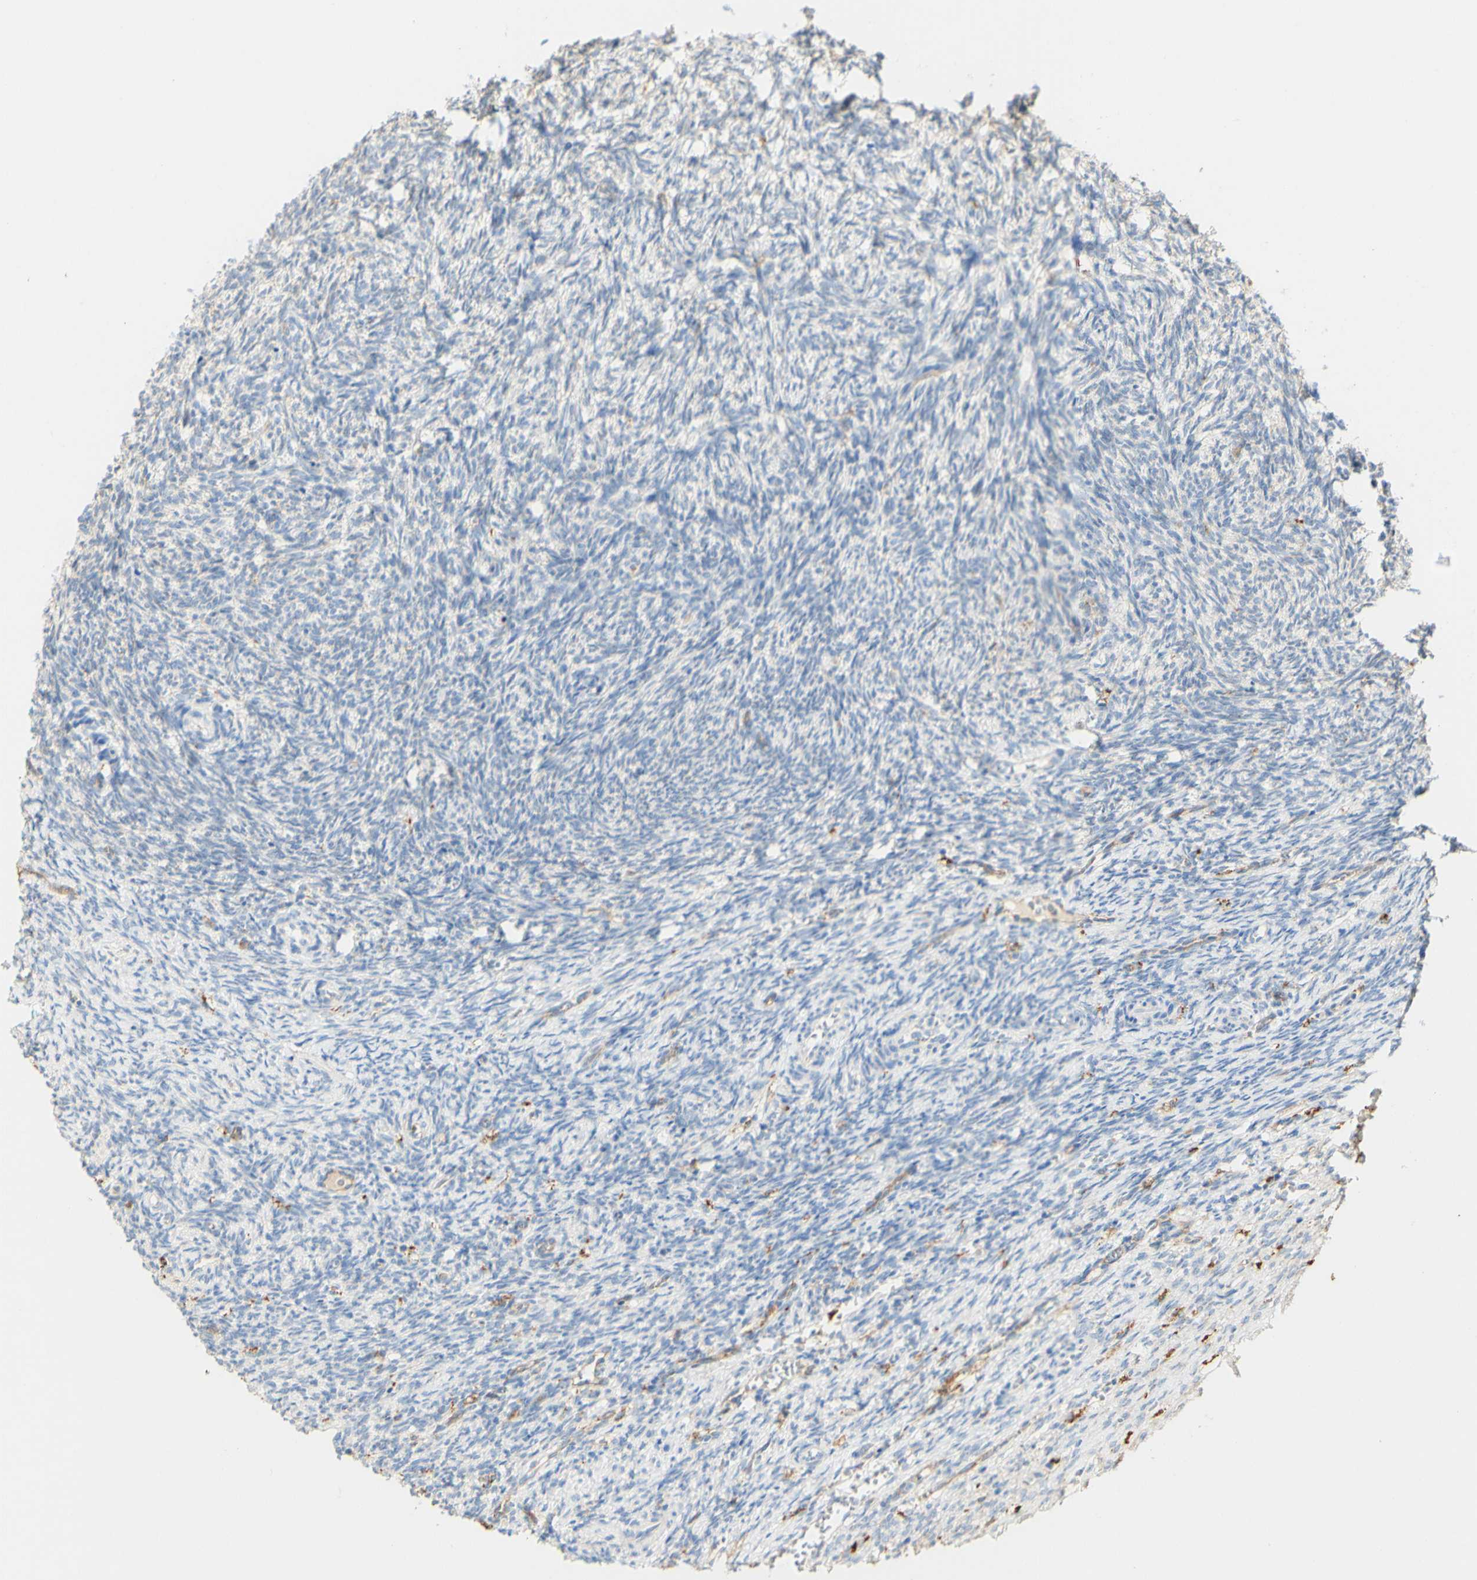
{"staining": {"intensity": "negative", "quantity": "none", "location": "none"}, "tissue": "ovary", "cell_type": "Follicle cells", "image_type": "normal", "snomed": [{"axis": "morphology", "description": "Normal tissue, NOS"}, {"axis": "topography", "description": "Ovary"}], "caption": "High magnification brightfield microscopy of normal ovary stained with DAB (brown) and counterstained with hematoxylin (blue): follicle cells show no significant staining. The staining was performed using DAB (3,3'-diaminobenzidine) to visualize the protein expression in brown, while the nuclei were stained in blue with hematoxylin (Magnification: 20x).", "gene": "FCGRT", "patient": {"sex": "female", "age": 41}}